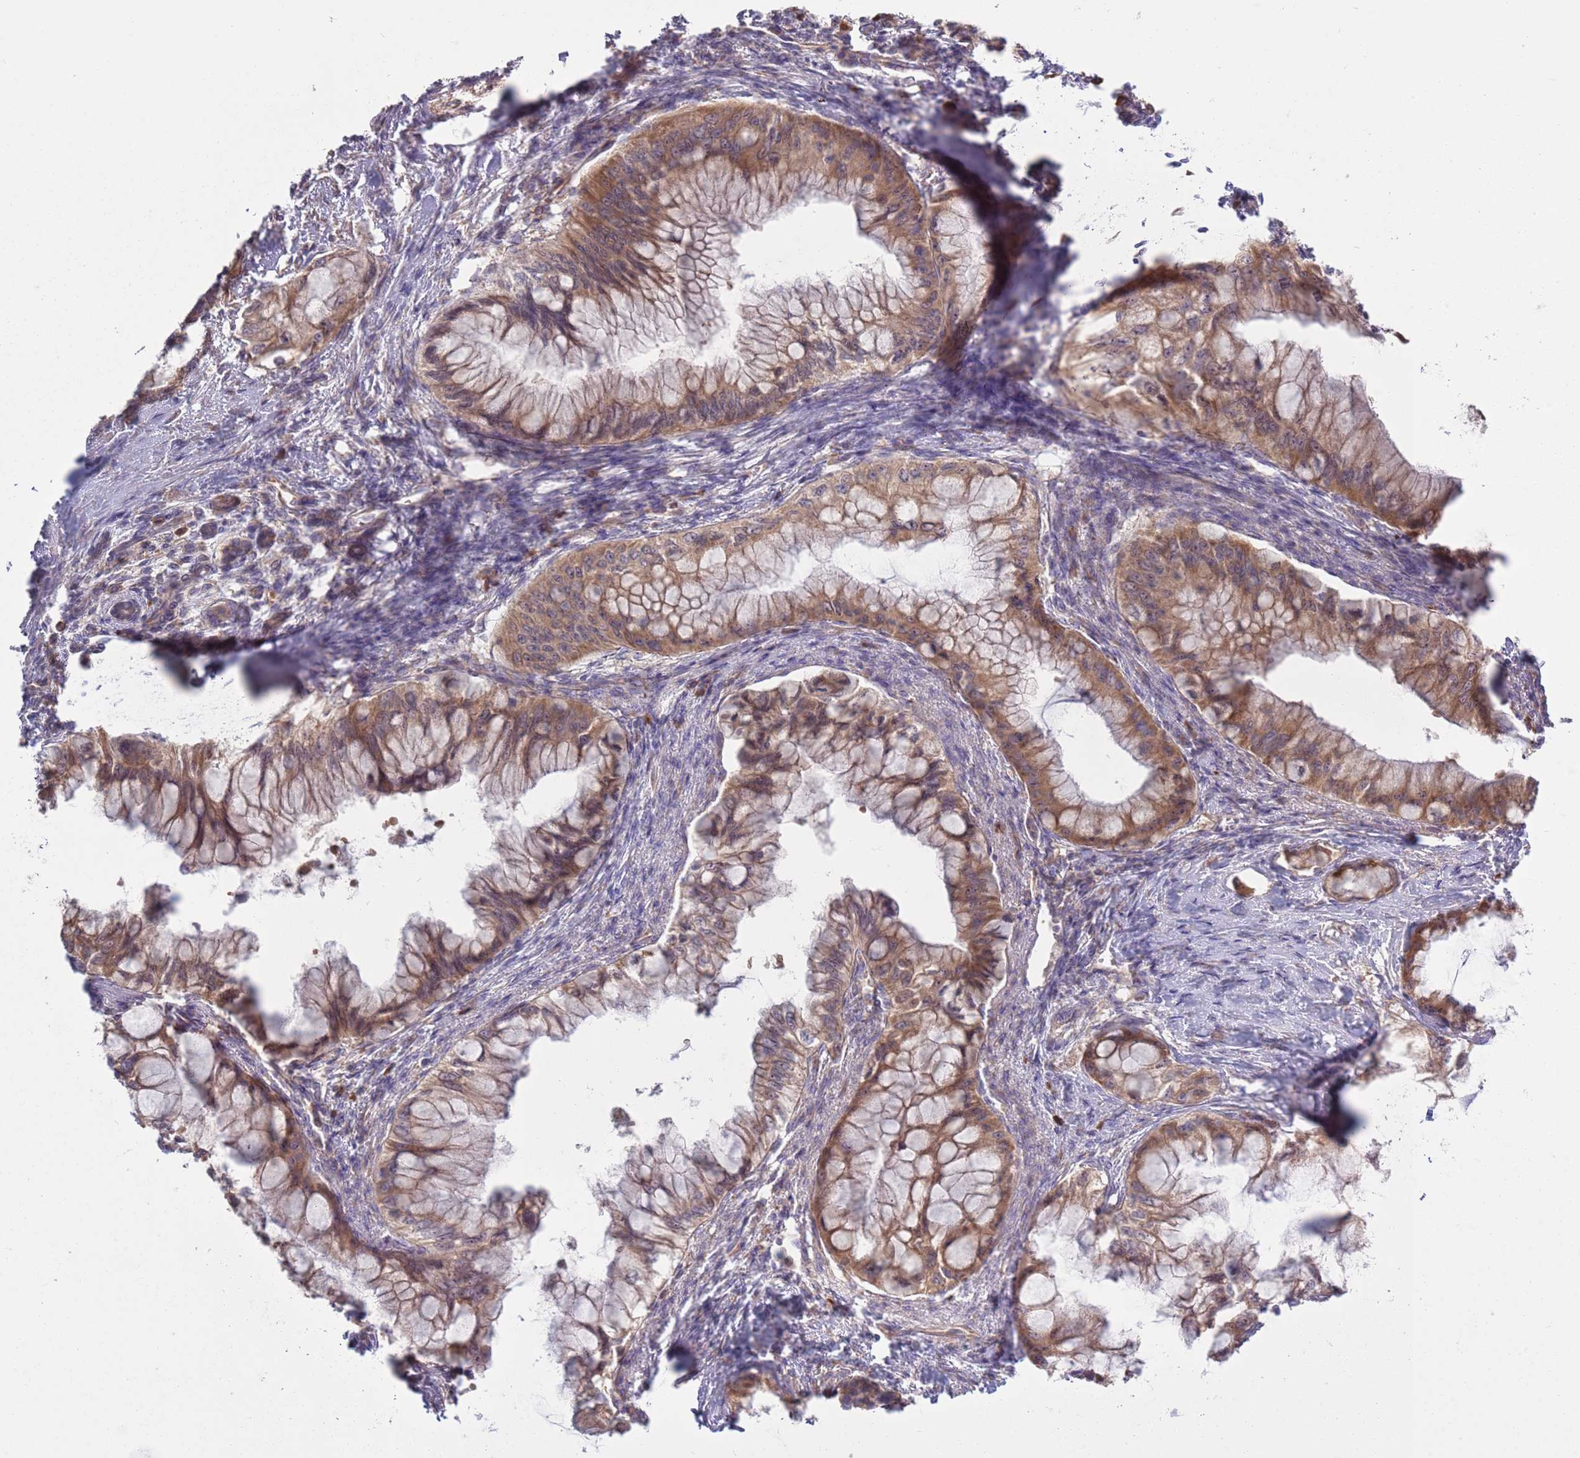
{"staining": {"intensity": "moderate", "quantity": ">75%", "location": "cytoplasmic/membranous"}, "tissue": "pancreatic cancer", "cell_type": "Tumor cells", "image_type": "cancer", "snomed": [{"axis": "morphology", "description": "Adenocarcinoma, NOS"}, {"axis": "topography", "description": "Pancreas"}], "caption": "Human adenocarcinoma (pancreatic) stained with a brown dye exhibits moderate cytoplasmic/membranous positive staining in about >75% of tumor cells.", "gene": "RPL17-C18orf32", "patient": {"sex": "male", "age": 48}}